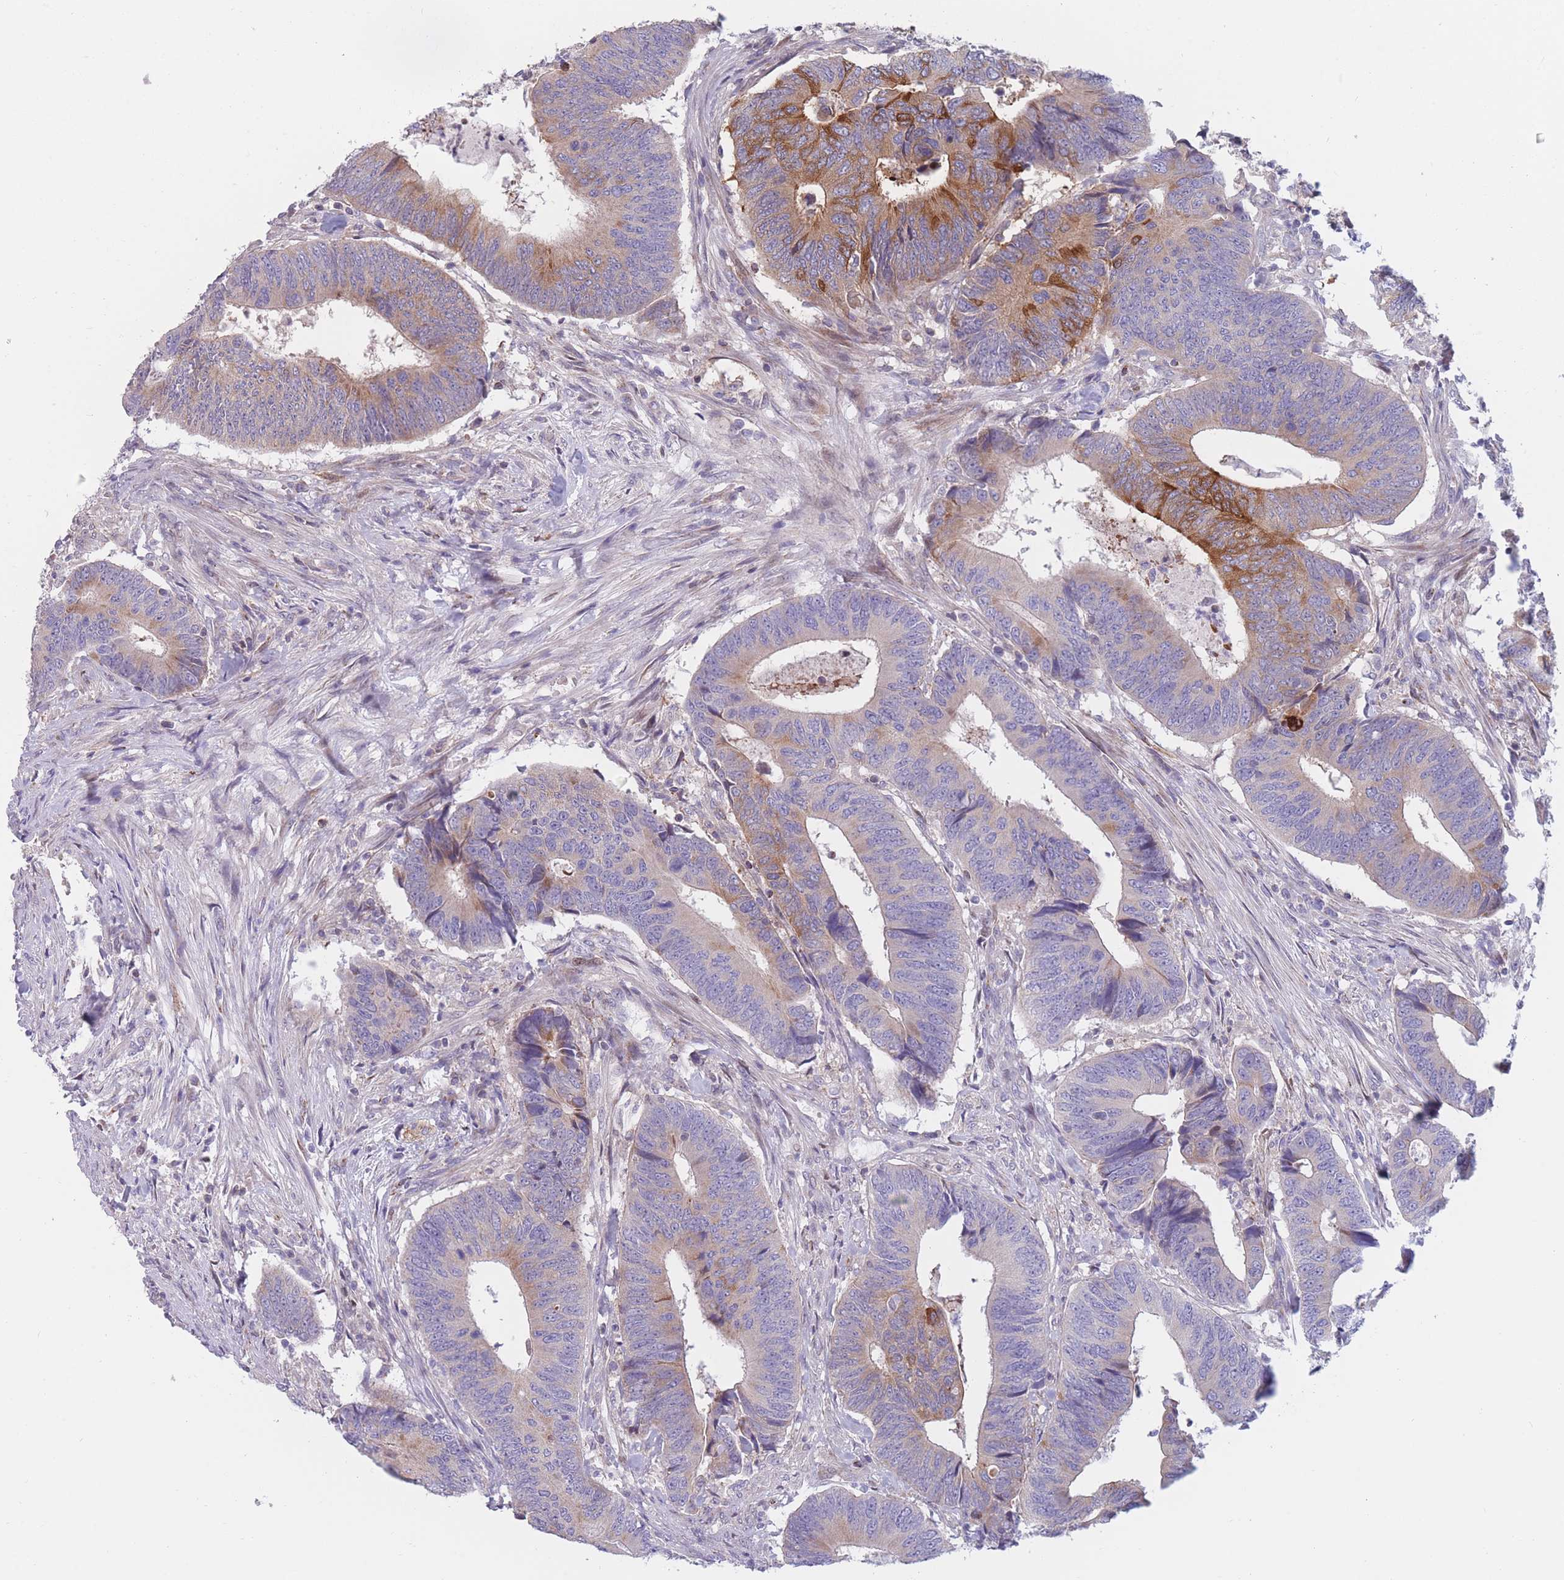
{"staining": {"intensity": "moderate", "quantity": "<25%", "location": "cytoplasmic/membranous"}, "tissue": "colorectal cancer", "cell_type": "Tumor cells", "image_type": "cancer", "snomed": [{"axis": "morphology", "description": "Adenocarcinoma, NOS"}, {"axis": "topography", "description": "Colon"}], "caption": "Colorectal adenocarcinoma stained with a brown dye reveals moderate cytoplasmic/membranous positive expression in about <25% of tumor cells.", "gene": "PDE4A", "patient": {"sex": "male", "age": 87}}